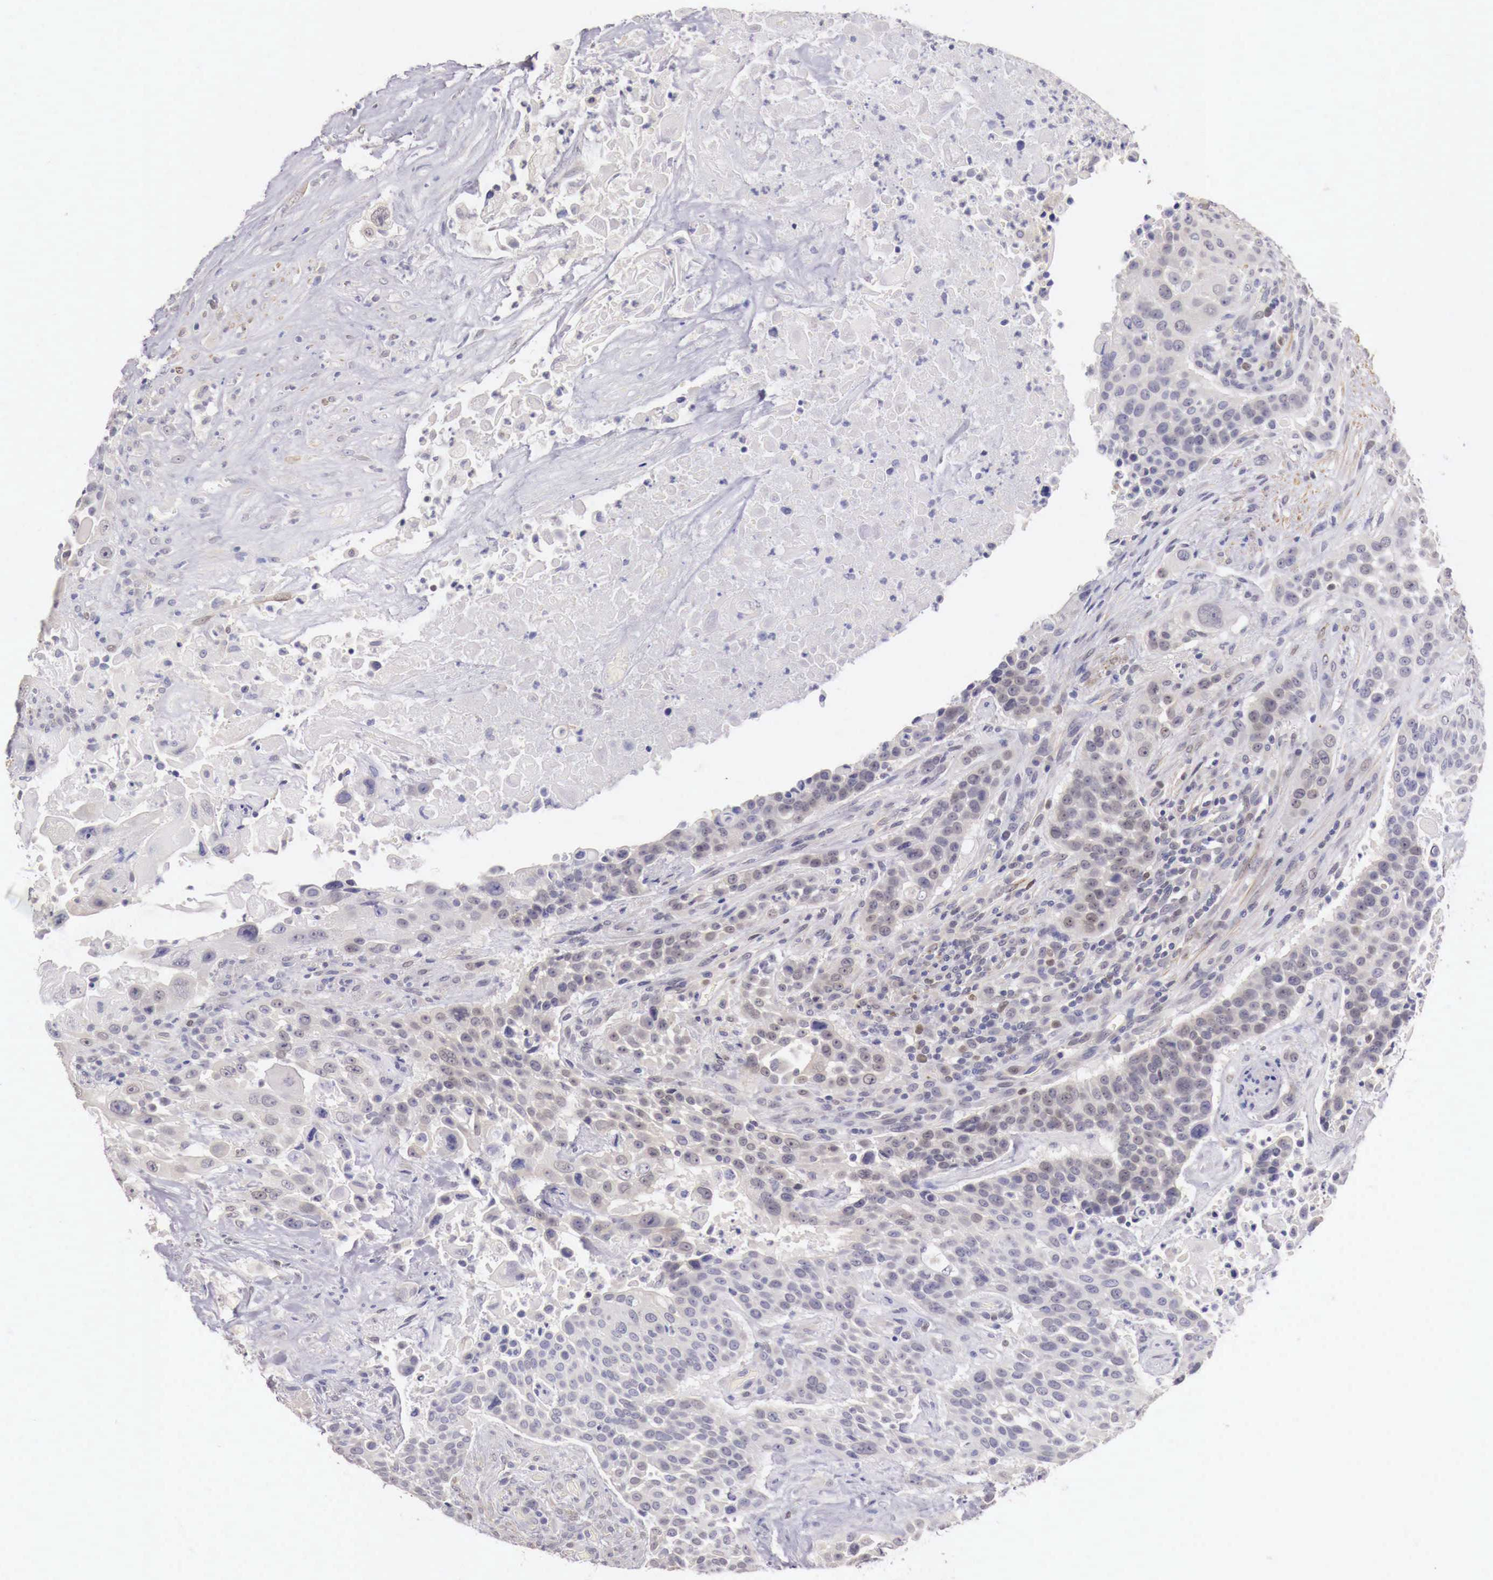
{"staining": {"intensity": "negative", "quantity": "none", "location": "none"}, "tissue": "urothelial cancer", "cell_type": "Tumor cells", "image_type": "cancer", "snomed": [{"axis": "morphology", "description": "Urothelial carcinoma, High grade"}, {"axis": "topography", "description": "Urinary bladder"}], "caption": "This is a photomicrograph of immunohistochemistry (IHC) staining of high-grade urothelial carcinoma, which shows no expression in tumor cells.", "gene": "ENOX2", "patient": {"sex": "male", "age": 74}}